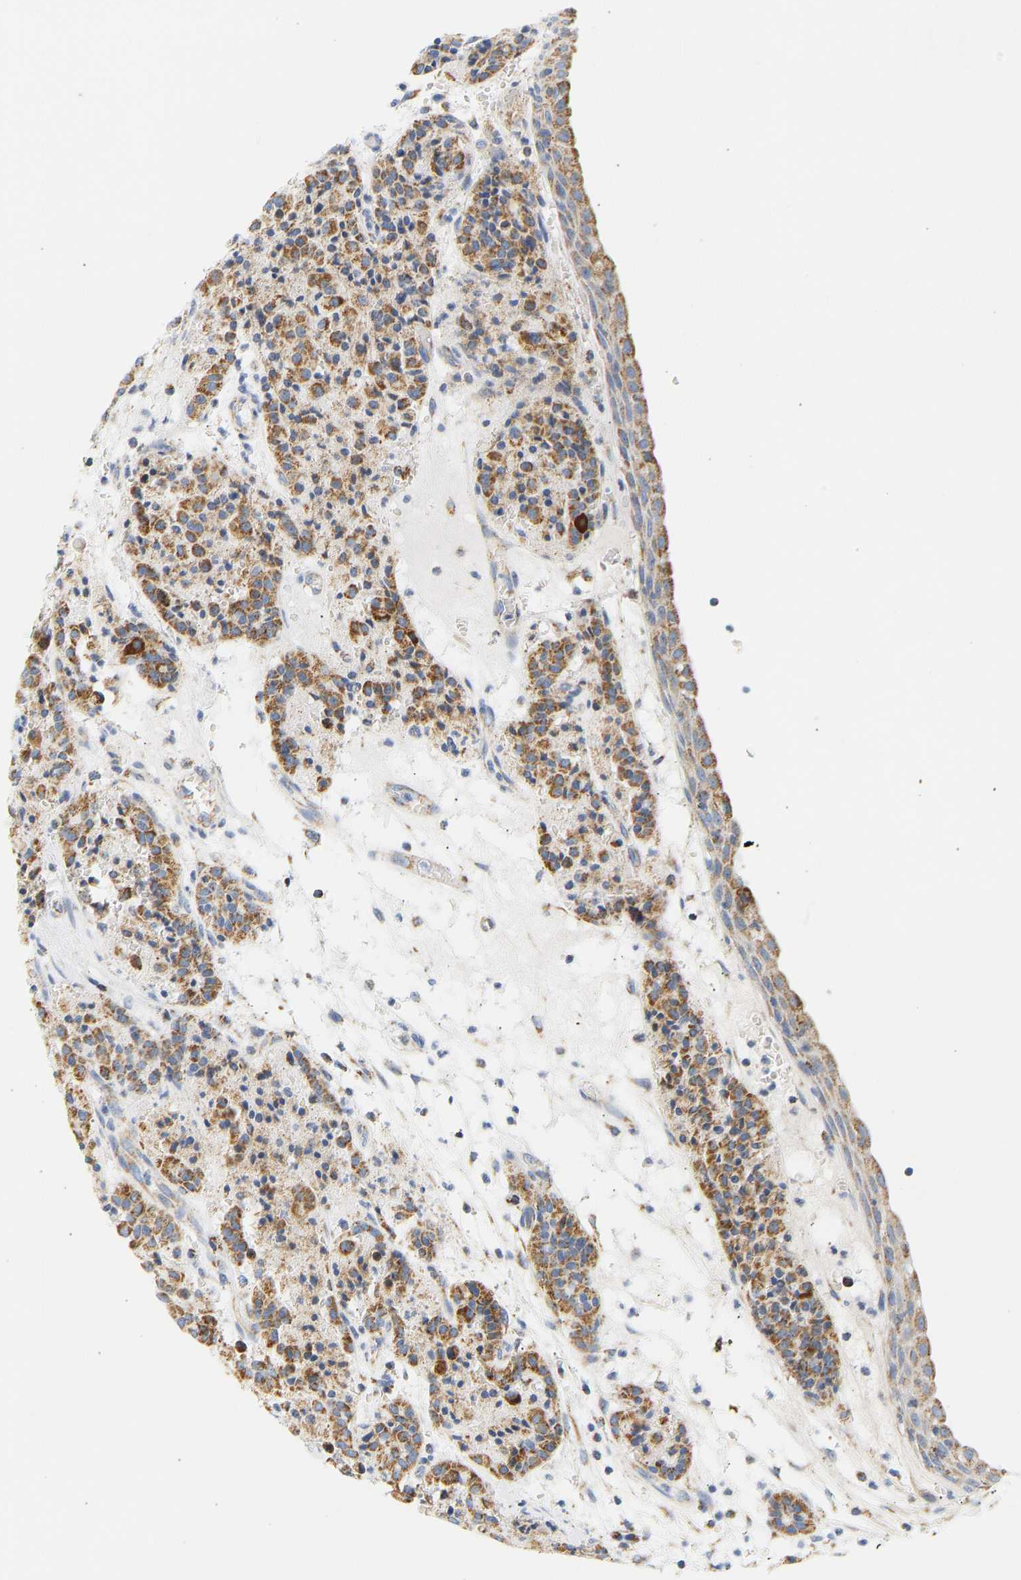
{"staining": {"intensity": "moderate", "quantity": ">75%", "location": "cytoplasmic/membranous"}, "tissue": "carcinoid", "cell_type": "Tumor cells", "image_type": "cancer", "snomed": [{"axis": "morphology", "description": "Carcinoid, malignant, NOS"}, {"axis": "topography", "description": "Lung"}], "caption": "A brown stain highlights moderate cytoplasmic/membranous expression of a protein in human malignant carcinoid tumor cells.", "gene": "GRPEL2", "patient": {"sex": "male", "age": 30}}